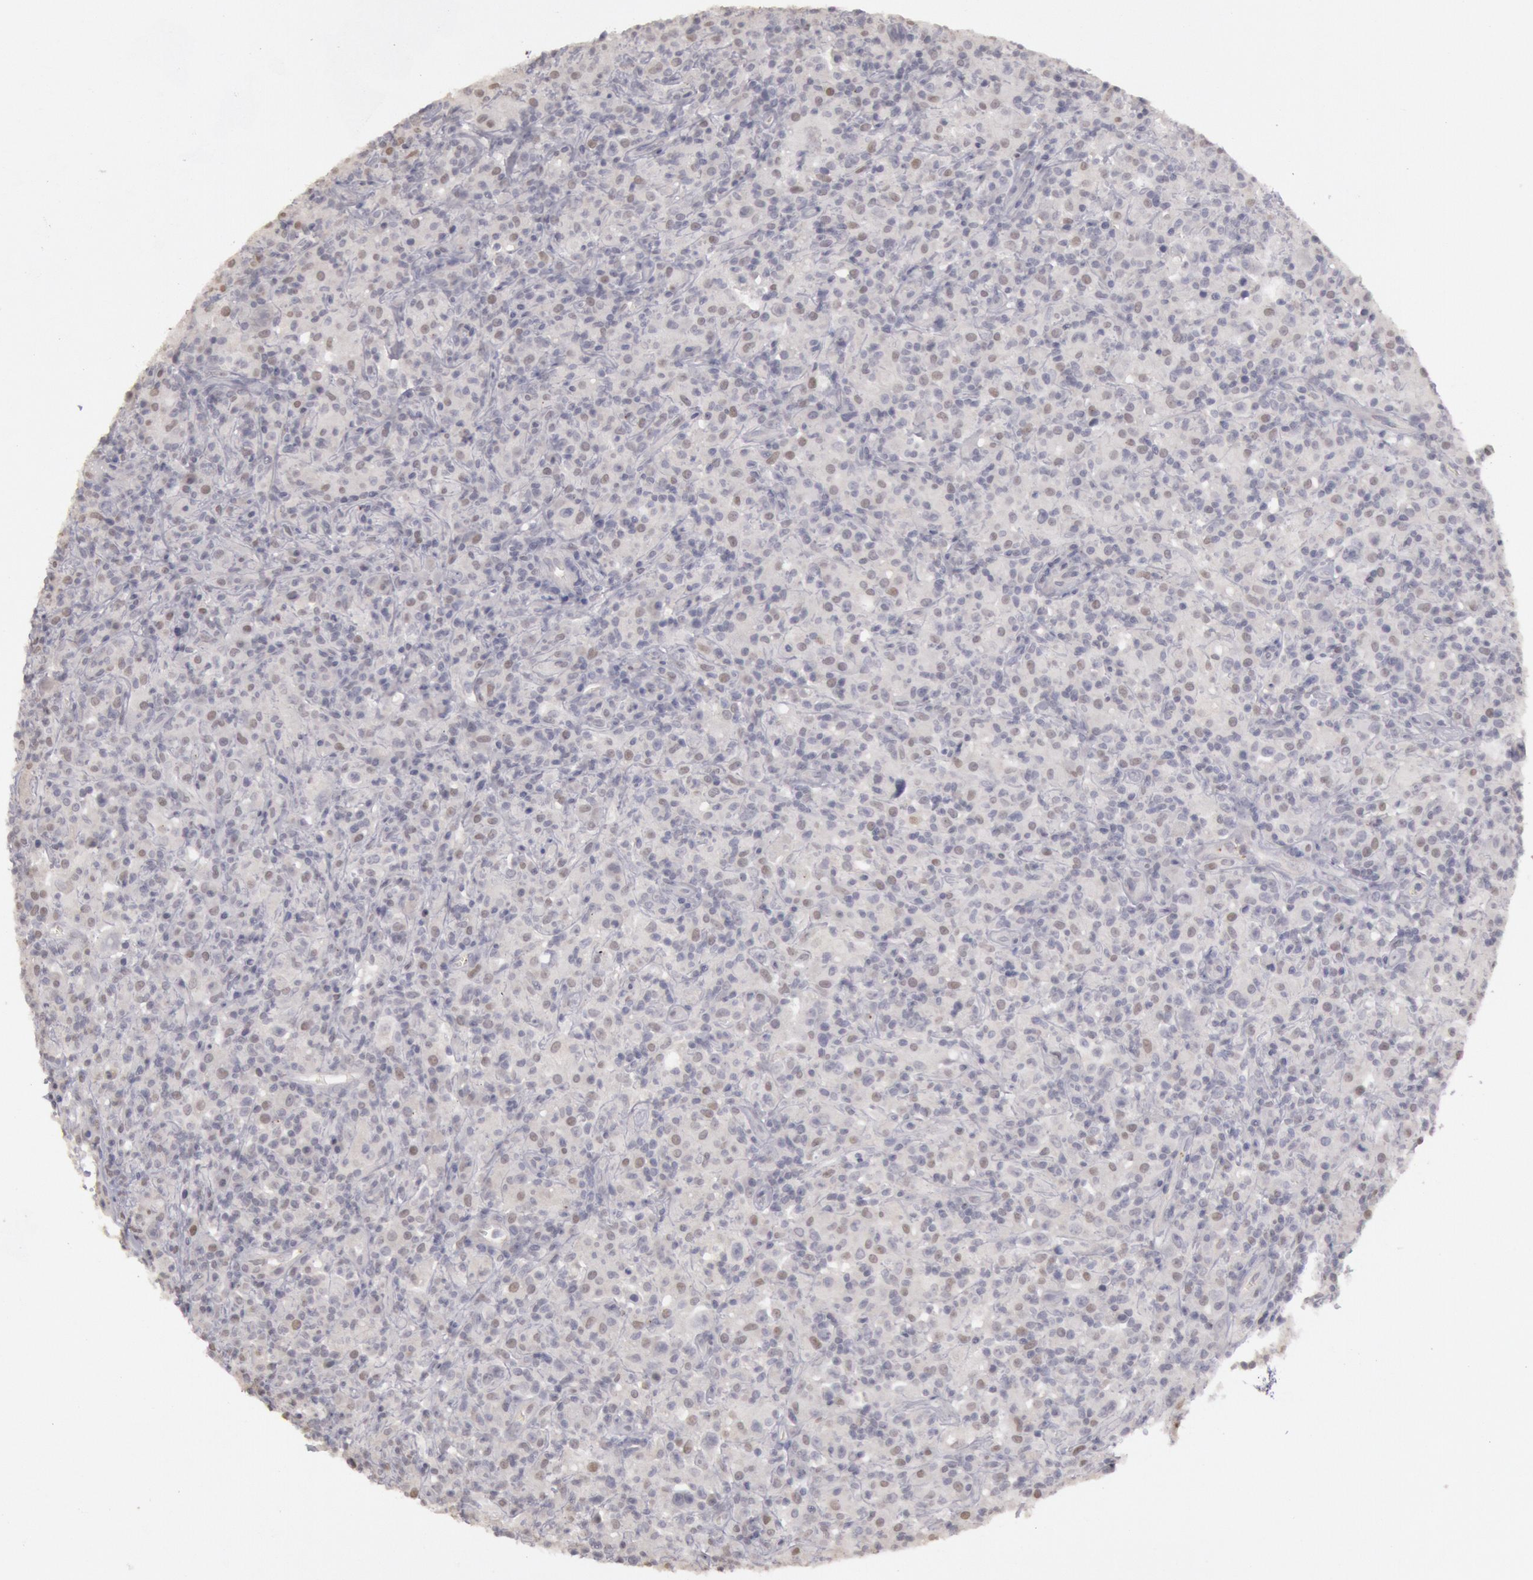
{"staining": {"intensity": "negative", "quantity": "none", "location": "none"}, "tissue": "lymphoma", "cell_type": "Tumor cells", "image_type": "cancer", "snomed": [{"axis": "morphology", "description": "Hodgkin's disease, NOS"}, {"axis": "topography", "description": "Lymph node"}], "caption": "Tumor cells are negative for brown protein staining in Hodgkin's disease.", "gene": "RIMBP3C", "patient": {"sex": "male", "age": 46}}